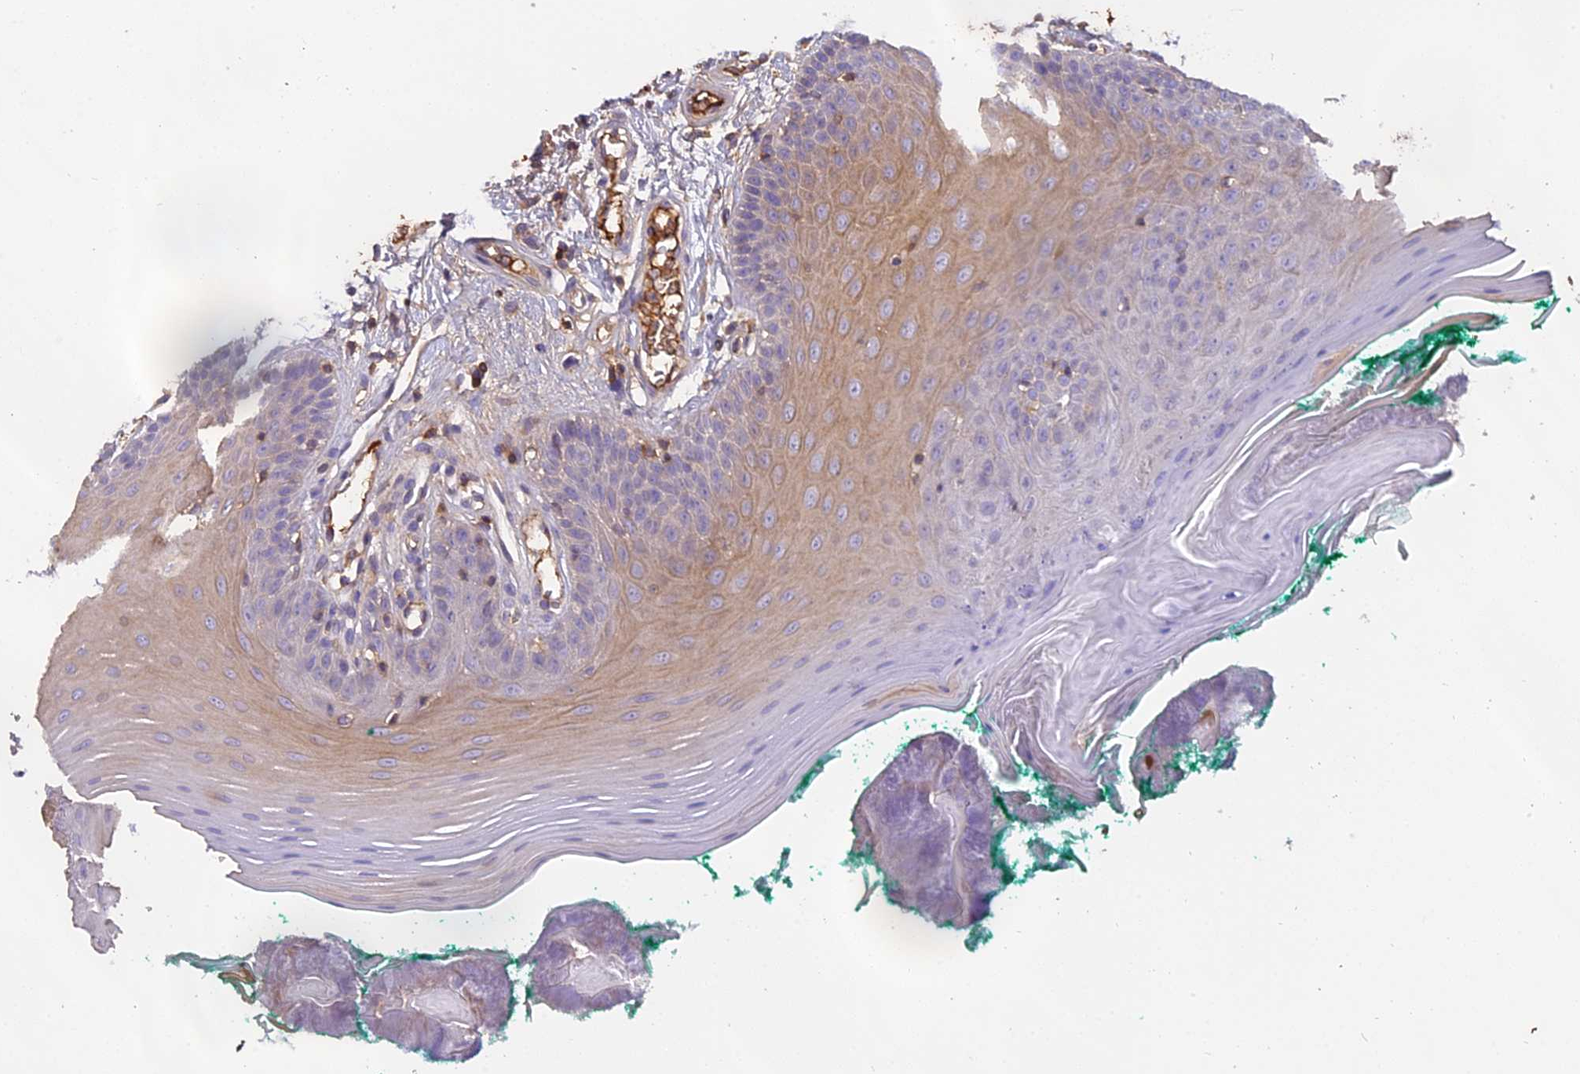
{"staining": {"intensity": "weak", "quantity": "25%-75%", "location": "cytoplasmic/membranous"}, "tissue": "oral mucosa", "cell_type": "Squamous epithelial cells", "image_type": "normal", "snomed": [{"axis": "morphology", "description": "Normal tissue, NOS"}, {"axis": "topography", "description": "Skeletal muscle"}, {"axis": "topography", "description": "Oral tissue"}], "caption": "The photomicrograph exhibits staining of normal oral mucosa, revealing weak cytoplasmic/membranous protein expression (brown color) within squamous epithelial cells.", "gene": "CFAP119", "patient": {"sex": "male", "age": 58}}